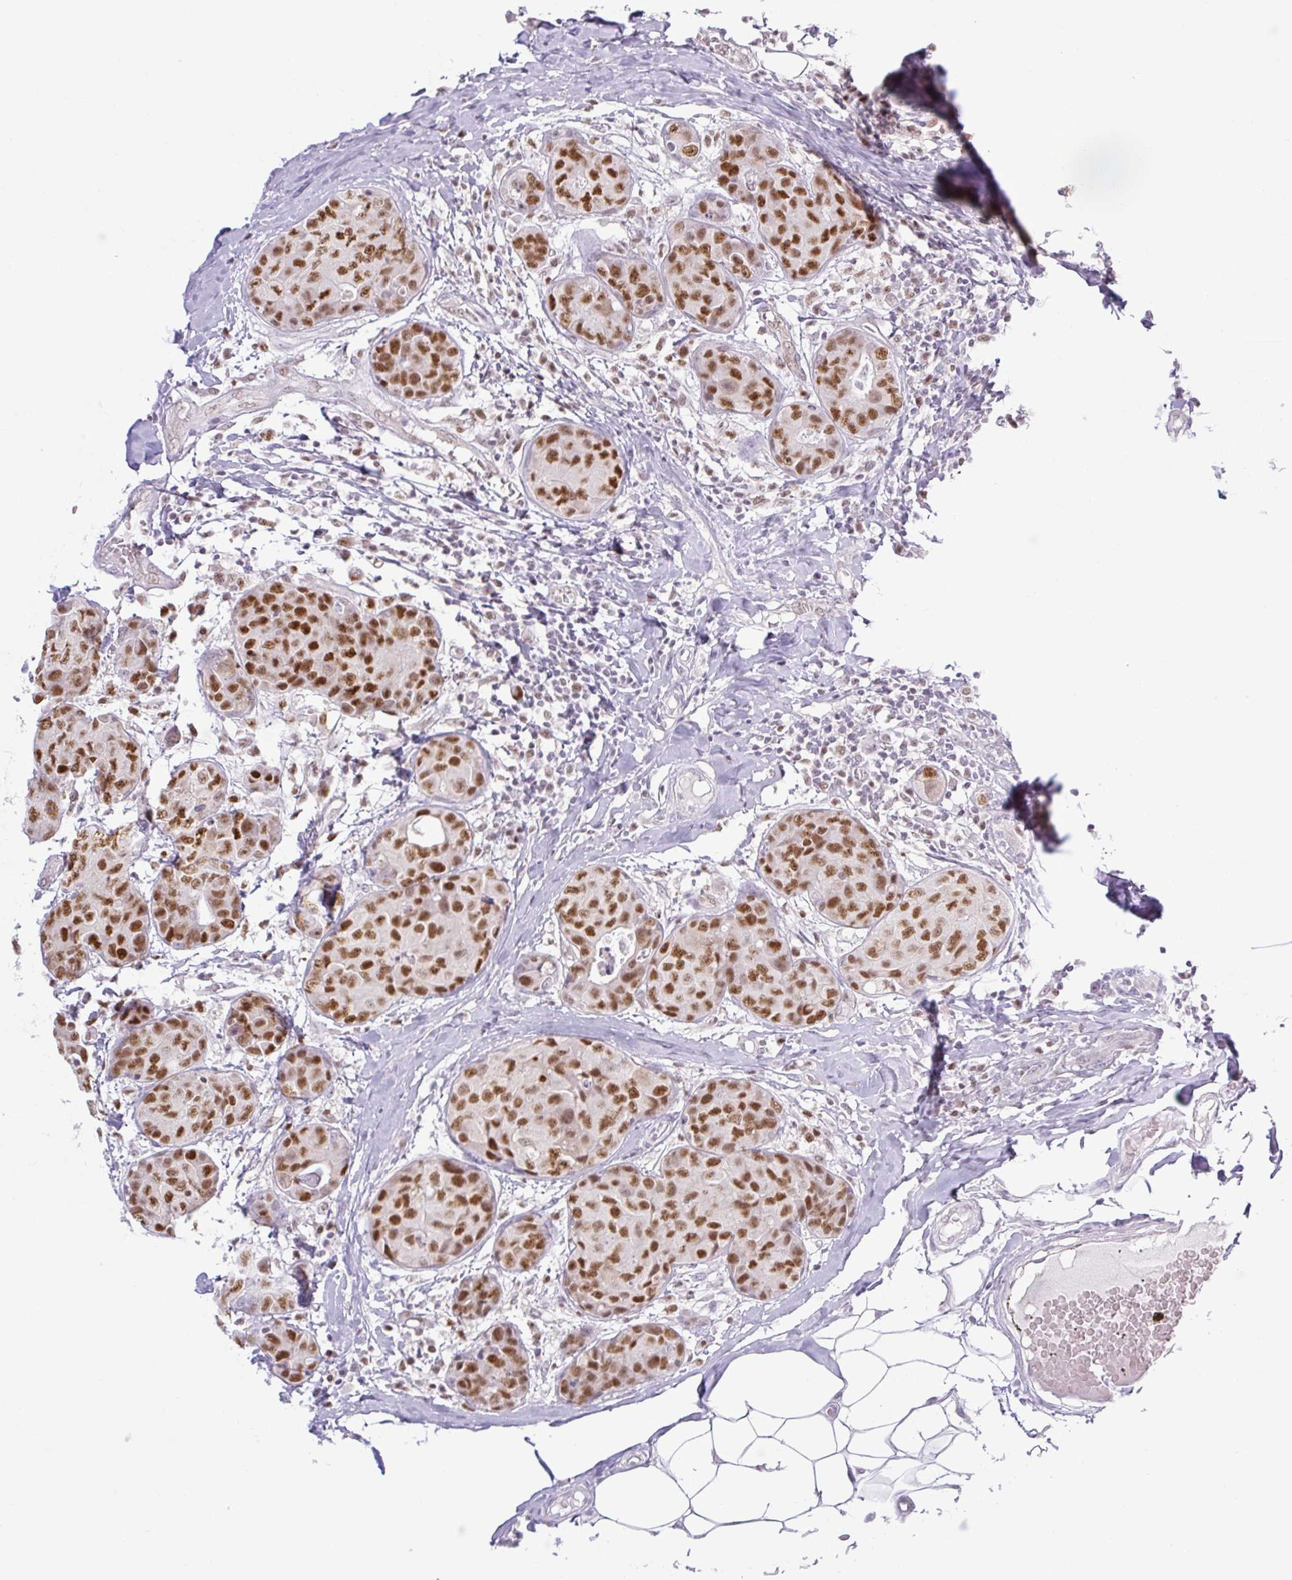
{"staining": {"intensity": "moderate", "quantity": ">75%", "location": "nuclear"}, "tissue": "breast cancer", "cell_type": "Tumor cells", "image_type": "cancer", "snomed": [{"axis": "morphology", "description": "Duct carcinoma"}, {"axis": "topography", "description": "Breast"}], "caption": "Breast cancer (invasive ductal carcinoma) stained with DAB immunohistochemistry displays medium levels of moderate nuclear expression in about >75% of tumor cells.", "gene": "TLE3", "patient": {"sex": "female", "age": 43}}